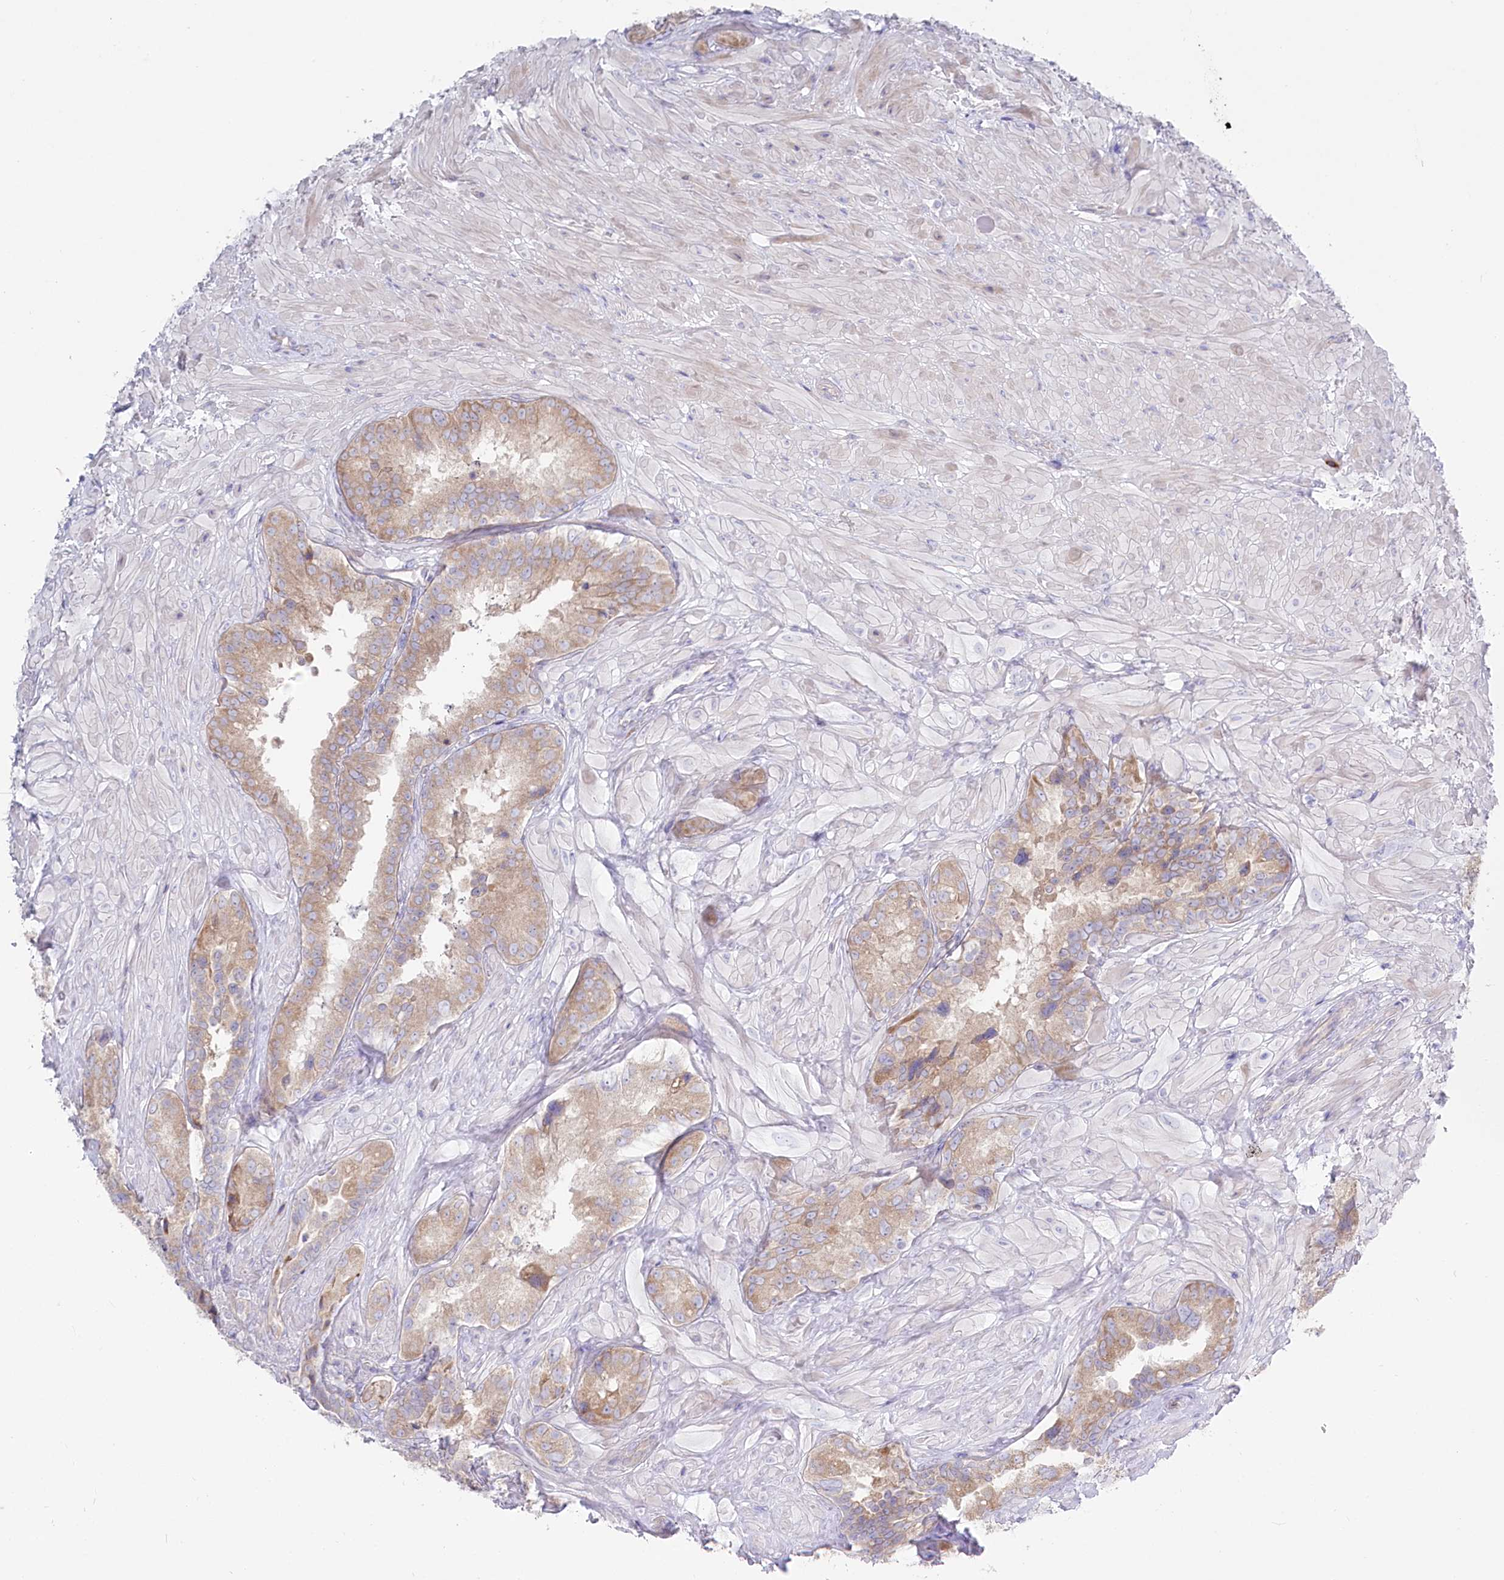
{"staining": {"intensity": "weak", "quantity": ">75%", "location": "cytoplasmic/membranous"}, "tissue": "seminal vesicle", "cell_type": "Glandular cells", "image_type": "normal", "snomed": [{"axis": "morphology", "description": "Normal tissue, NOS"}, {"axis": "topography", "description": "Seminal veicle"}, {"axis": "topography", "description": "Peripheral nerve tissue"}], "caption": "Immunohistochemical staining of normal seminal vesicle exhibits low levels of weak cytoplasmic/membranous staining in approximately >75% of glandular cells. The protein of interest is shown in brown color, while the nuclei are stained blue.", "gene": "POGLUT1", "patient": {"sex": "male", "age": 67}}